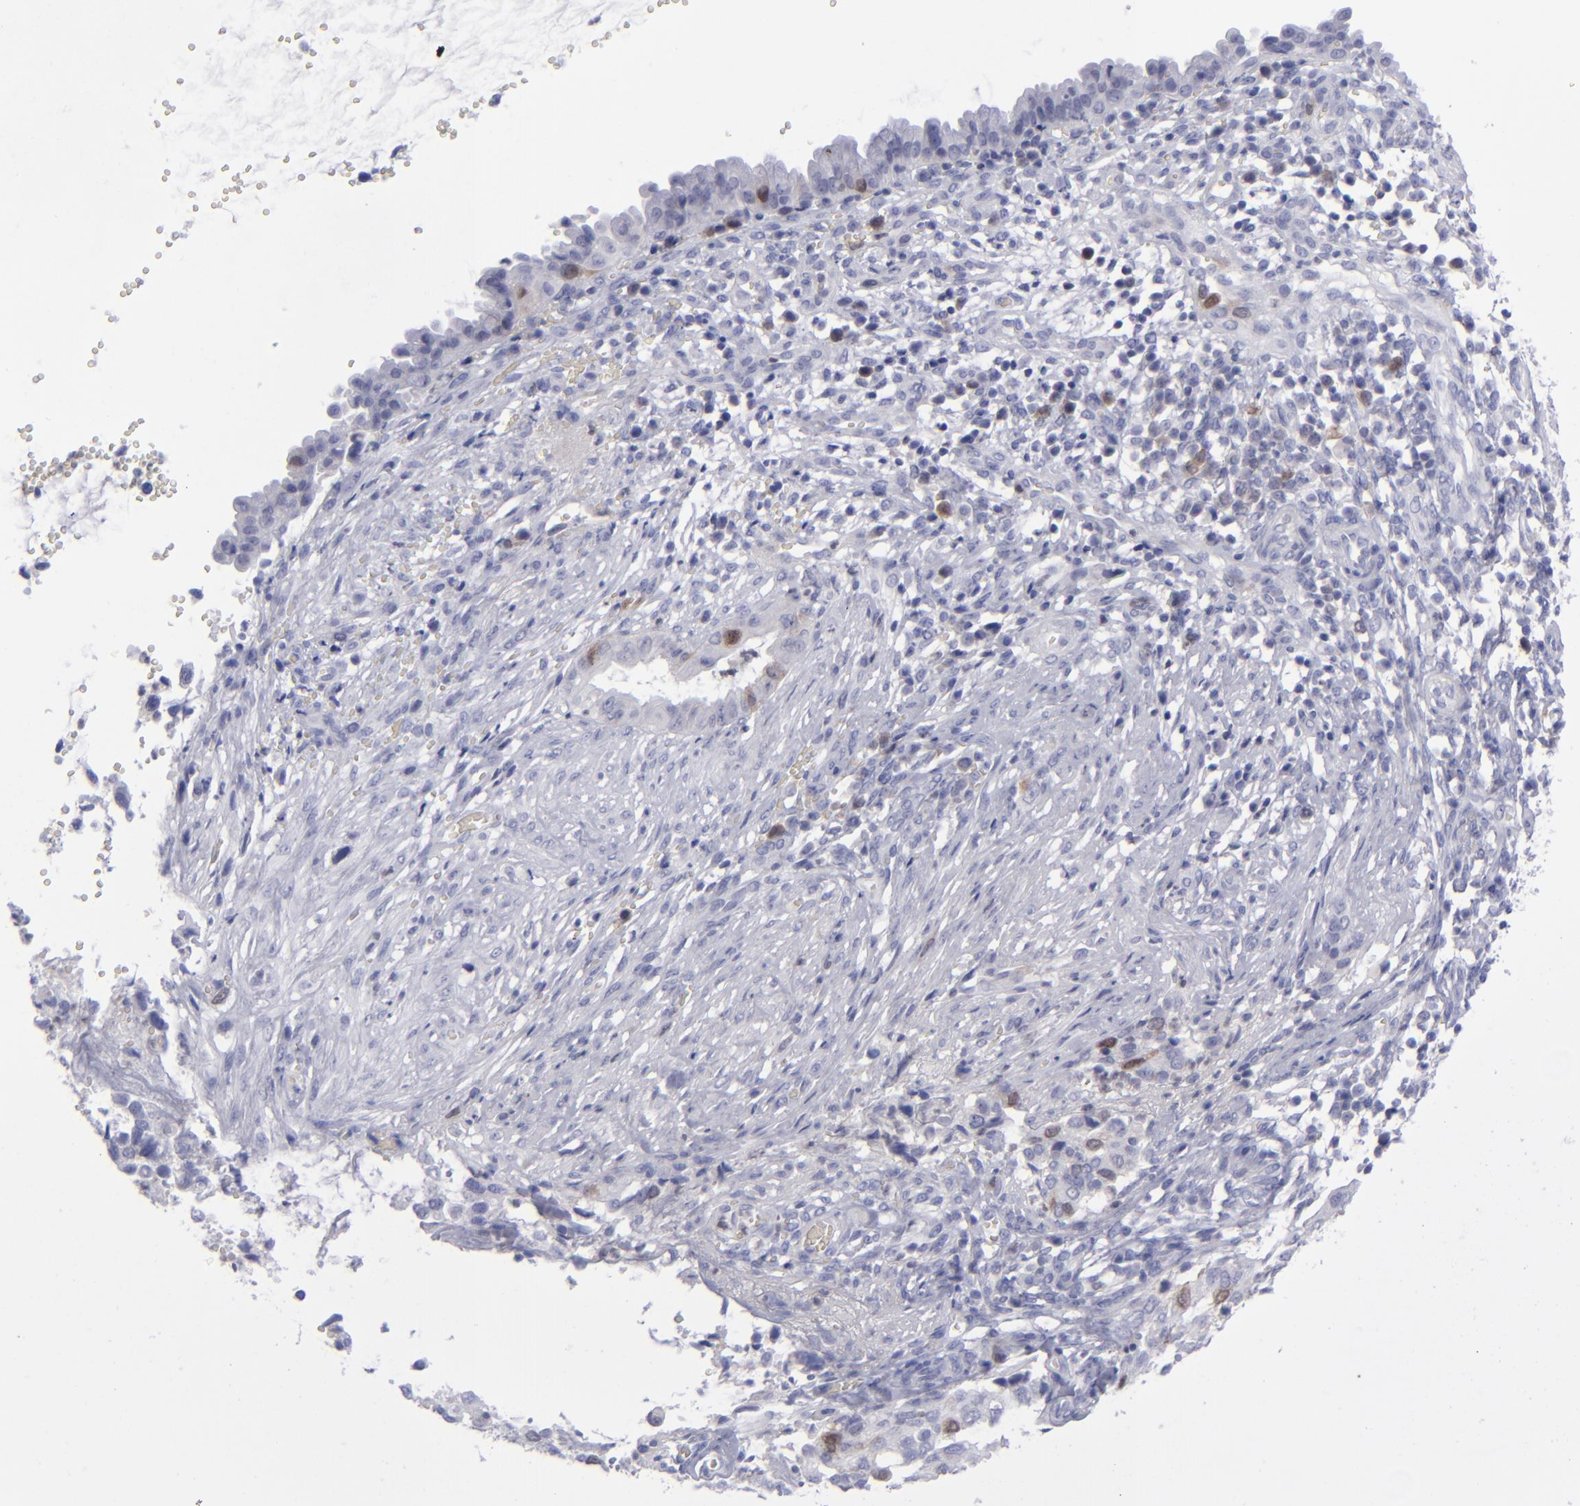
{"staining": {"intensity": "moderate", "quantity": "<25%", "location": "cytoplasmic/membranous,nuclear"}, "tissue": "cervical cancer", "cell_type": "Tumor cells", "image_type": "cancer", "snomed": [{"axis": "morphology", "description": "Normal tissue, NOS"}, {"axis": "morphology", "description": "Squamous cell carcinoma, NOS"}, {"axis": "topography", "description": "Cervix"}], "caption": "This is an image of immunohistochemistry (IHC) staining of cervical cancer, which shows moderate expression in the cytoplasmic/membranous and nuclear of tumor cells.", "gene": "AURKA", "patient": {"sex": "female", "age": 45}}